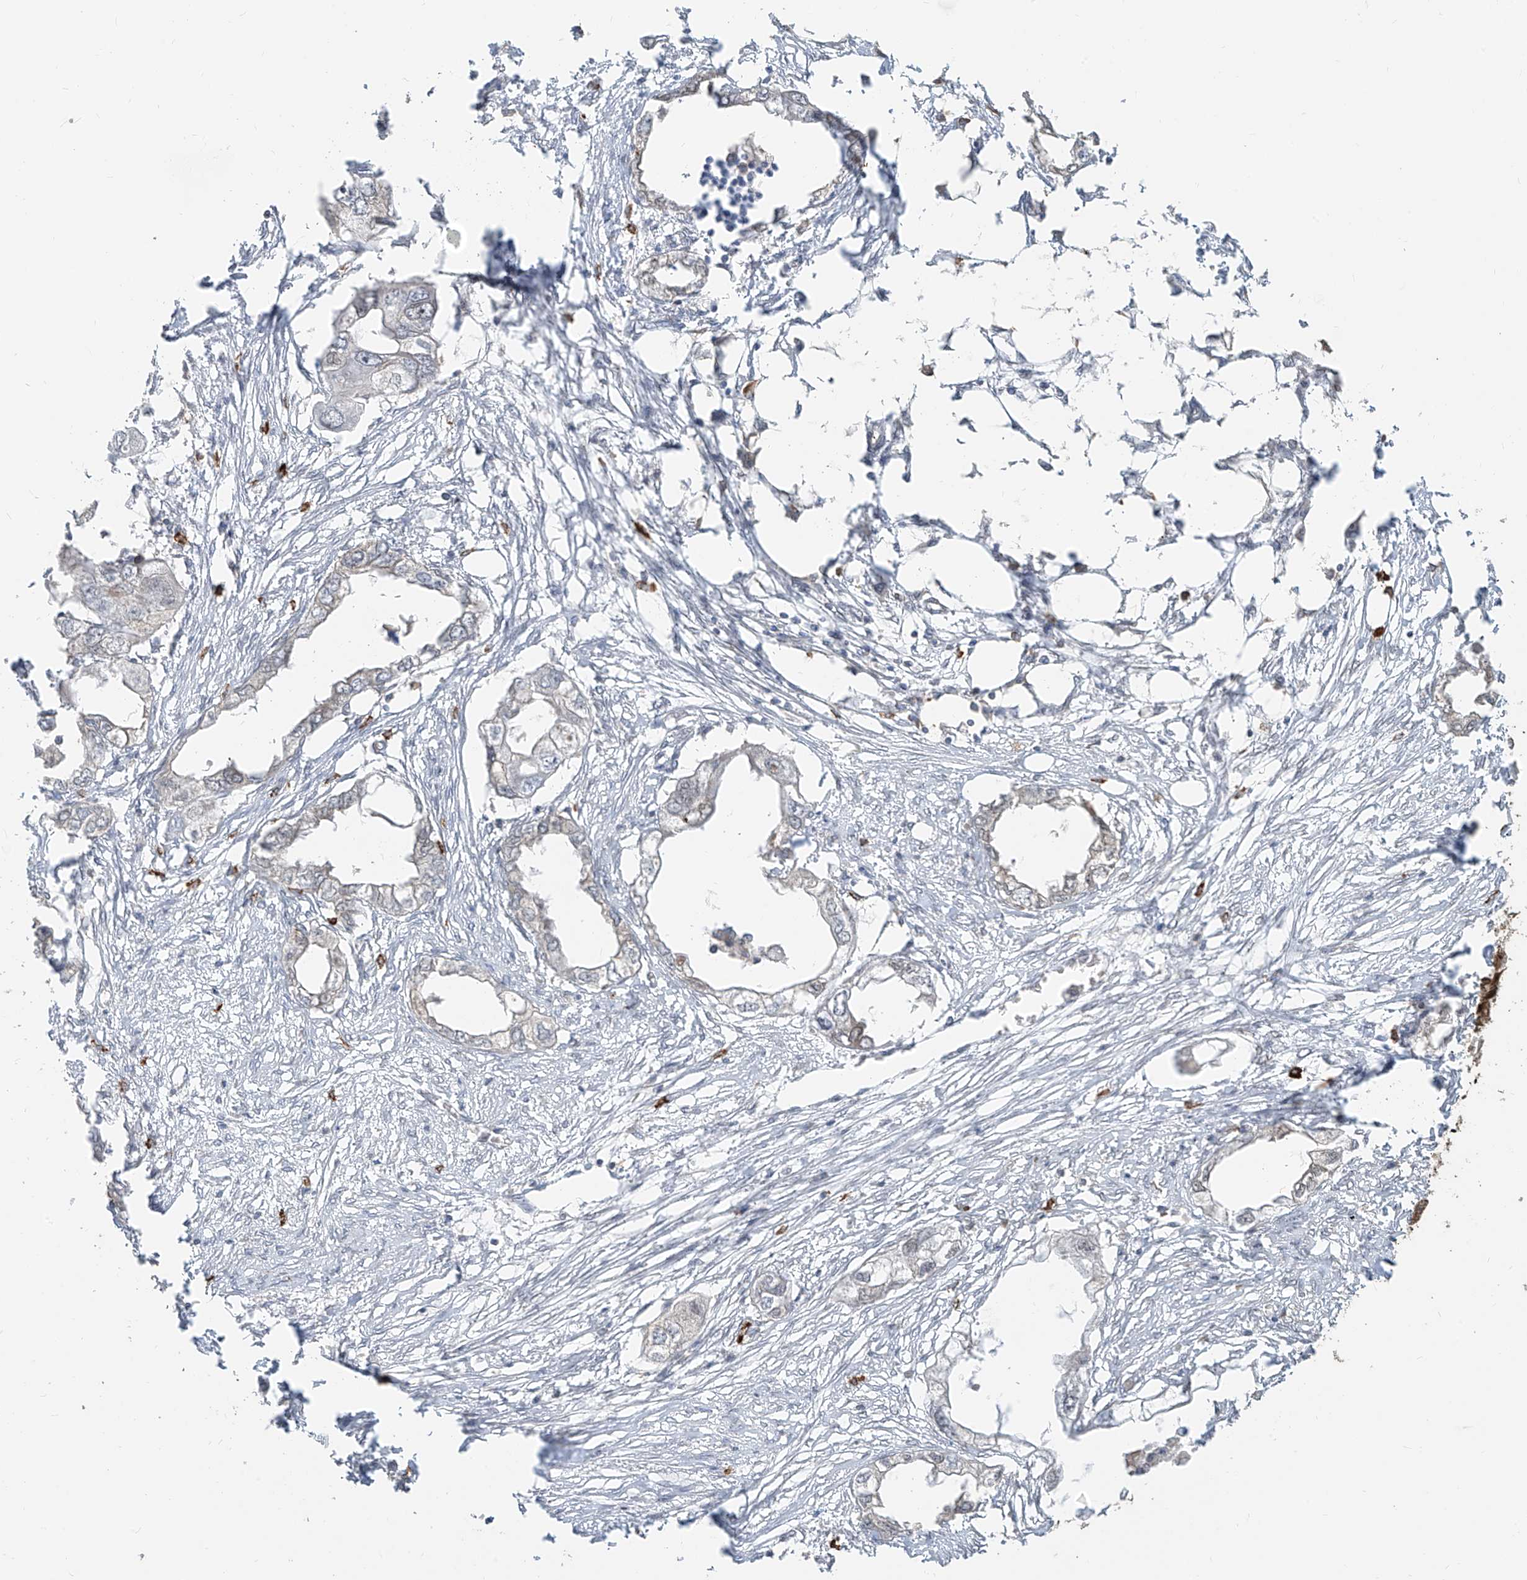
{"staining": {"intensity": "negative", "quantity": "none", "location": "none"}, "tissue": "endometrial cancer", "cell_type": "Tumor cells", "image_type": "cancer", "snomed": [{"axis": "morphology", "description": "Adenocarcinoma, NOS"}, {"axis": "morphology", "description": "Adenocarcinoma, metastatic, NOS"}, {"axis": "topography", "description": "Adipose tissue"}, {"axis": "topography", "description": "Endometrium"}], "caption": "This is a micrograph of immunohistochemistry (IHC) staining of endometrial metastatic adenocarcinoma, which shows no positivity in tumor cells.", "gene": "ZMYM2", "patient": {"sex": "female", "age": 67}}